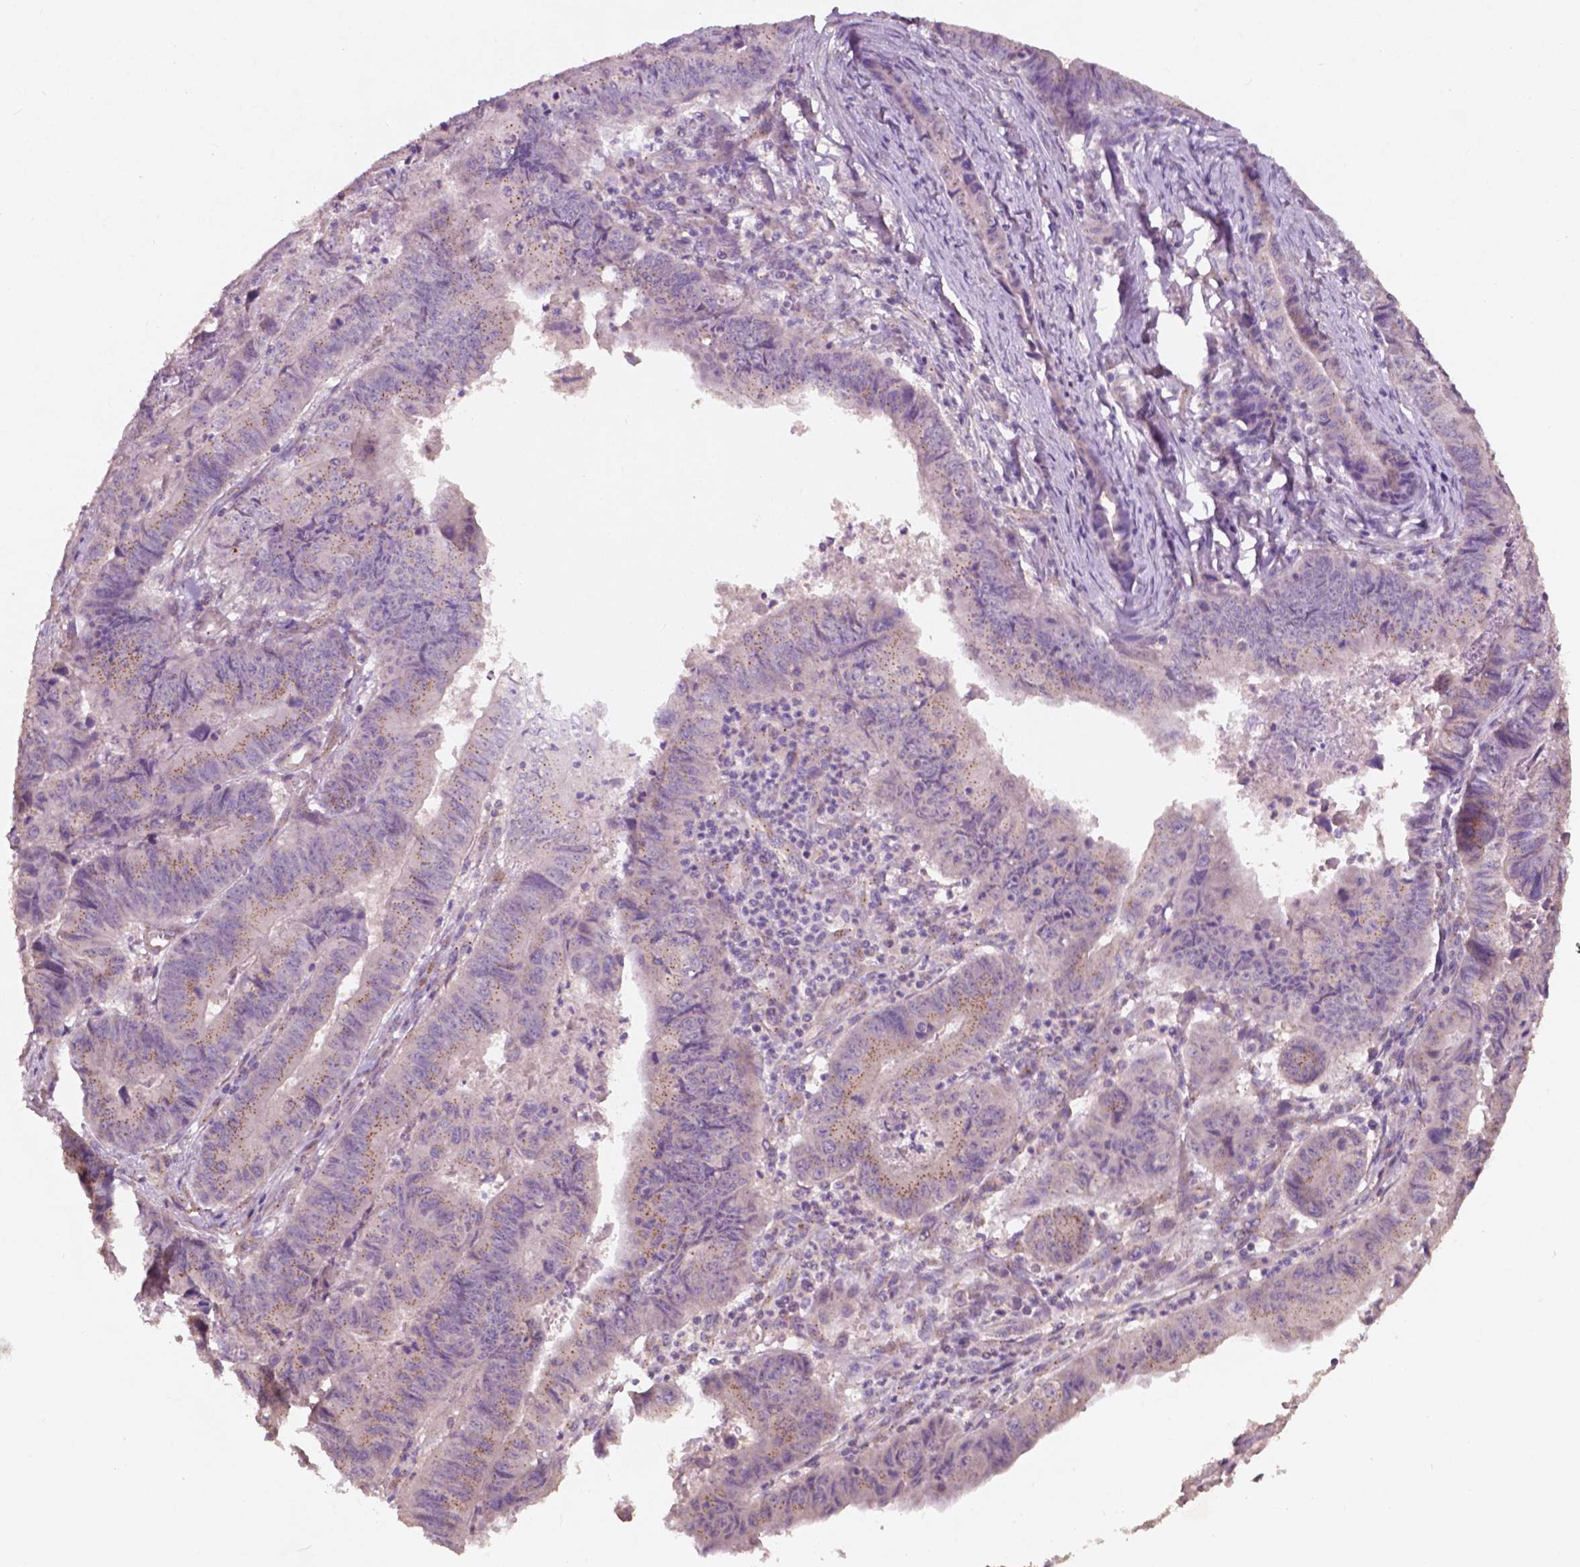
{"staining": {"intensity": "moderate", "quantity": ">75%", "location": "cytoplasmic/membranous"}, "tissue": "stomach cancer", "cell_type": "Tumor cells", "image_type": "cancer", "snomed": [{"axis": "morphology", "description": "Adenocarcinoma, NOS"}, {"axis": "topography", "description": "Stomach, lower"}], "caption": "Stomach cancer tissue reveals moderate cytoplasmic/membranous expression in approximately >75% of tumor cells, visualized by immunohistochemistry. Using DAB (3,3'-diaminobenzidine) (brown) and hematoxylin (blue) stains, captured at high magnification using brightfield microscopy.", "gene": "CHPT1", "patient": {"sex": "male", "age": 77}}